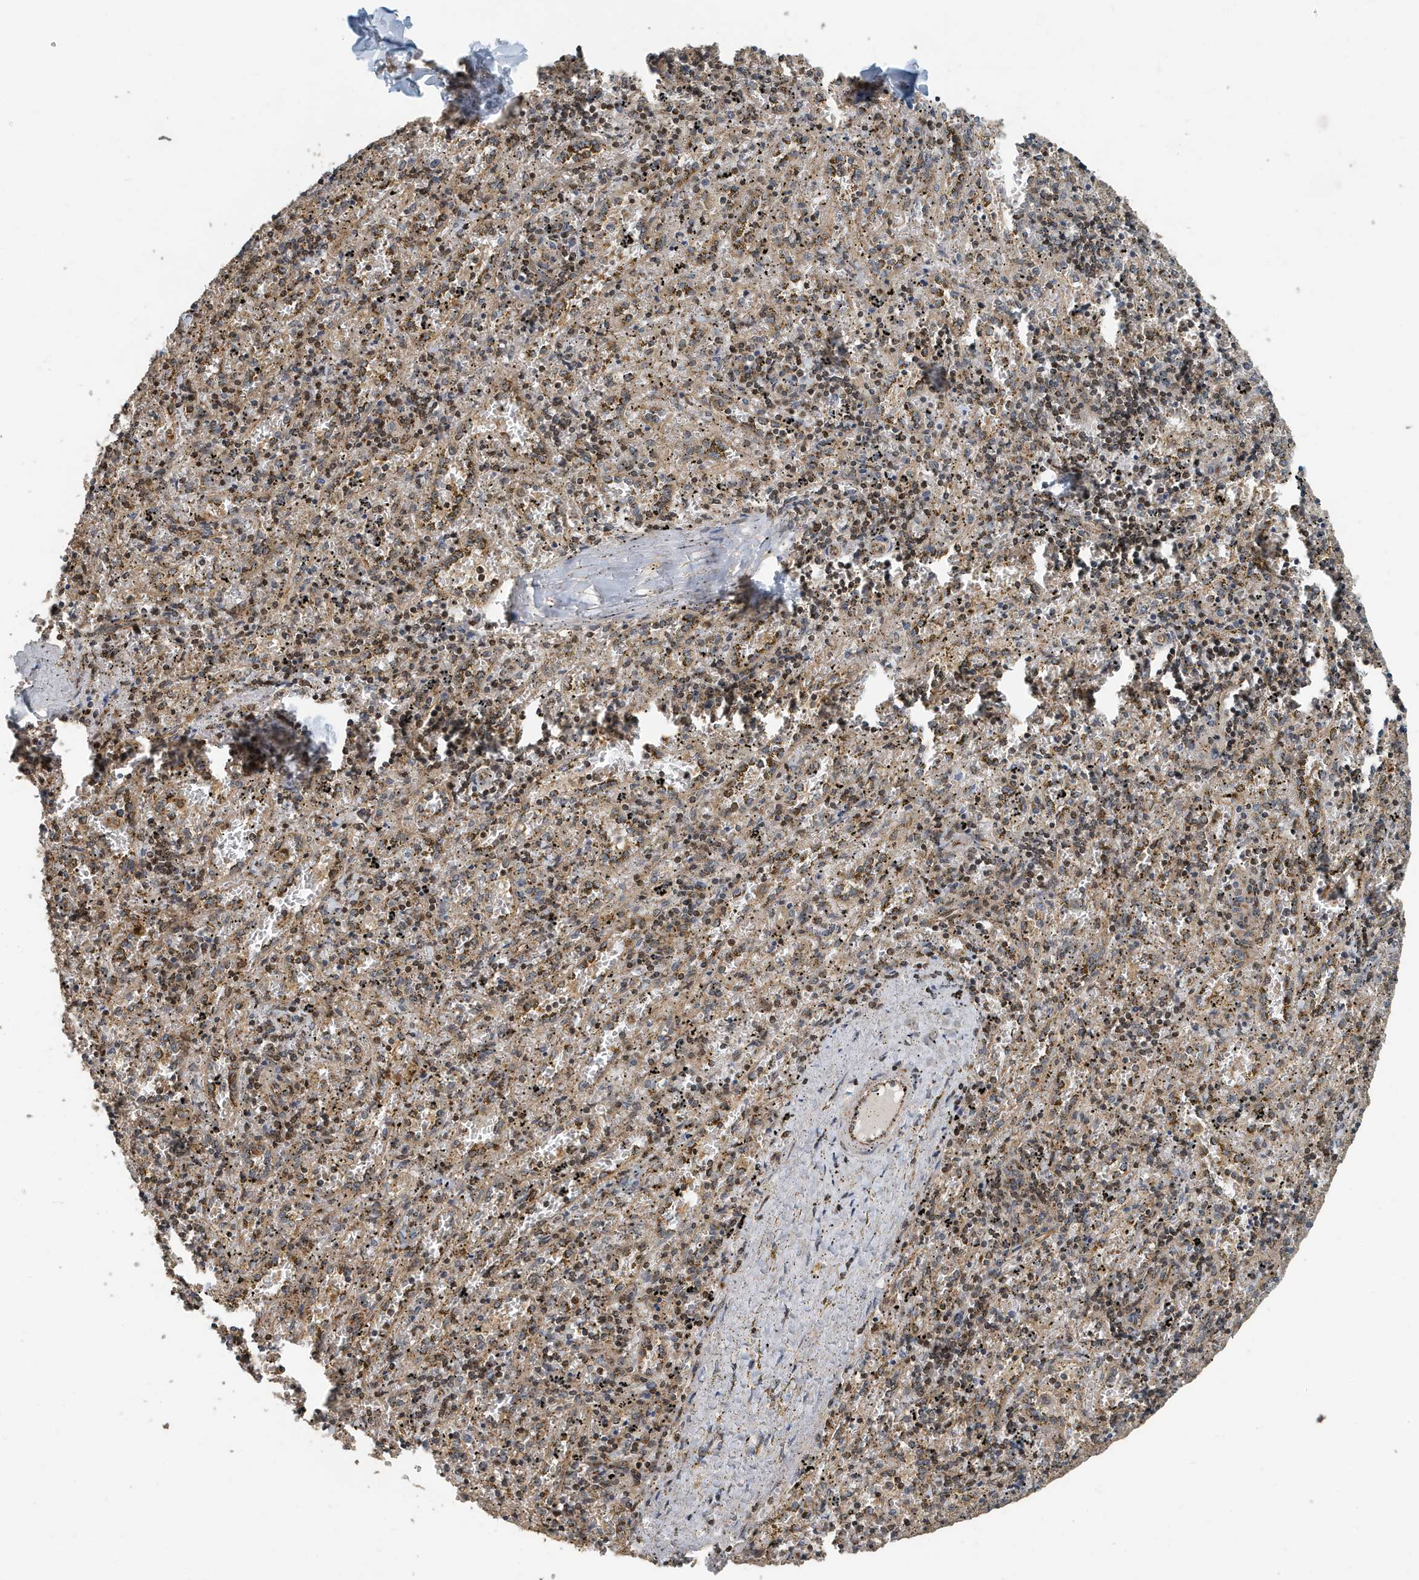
{"staining": {"intensity": "moderate", "quantity": "<25%", "location": "cytoplasmic/membranous"}, "tissue": "spleen", "cell_type": "Cells in red pulp", "image_type": "normal", "snomed": [{"axis": "morphology", "description": "Normal tissue, NOS"}, {"axis": "topography", "description": "Spleen"}], "caption": "Moderate cytoplasmic/membranous expression is seen in approximately <25% of cells in red pulp in normal spleen.", "gene": "KIF15", "patient": {"sex": "male", "age": 11}}